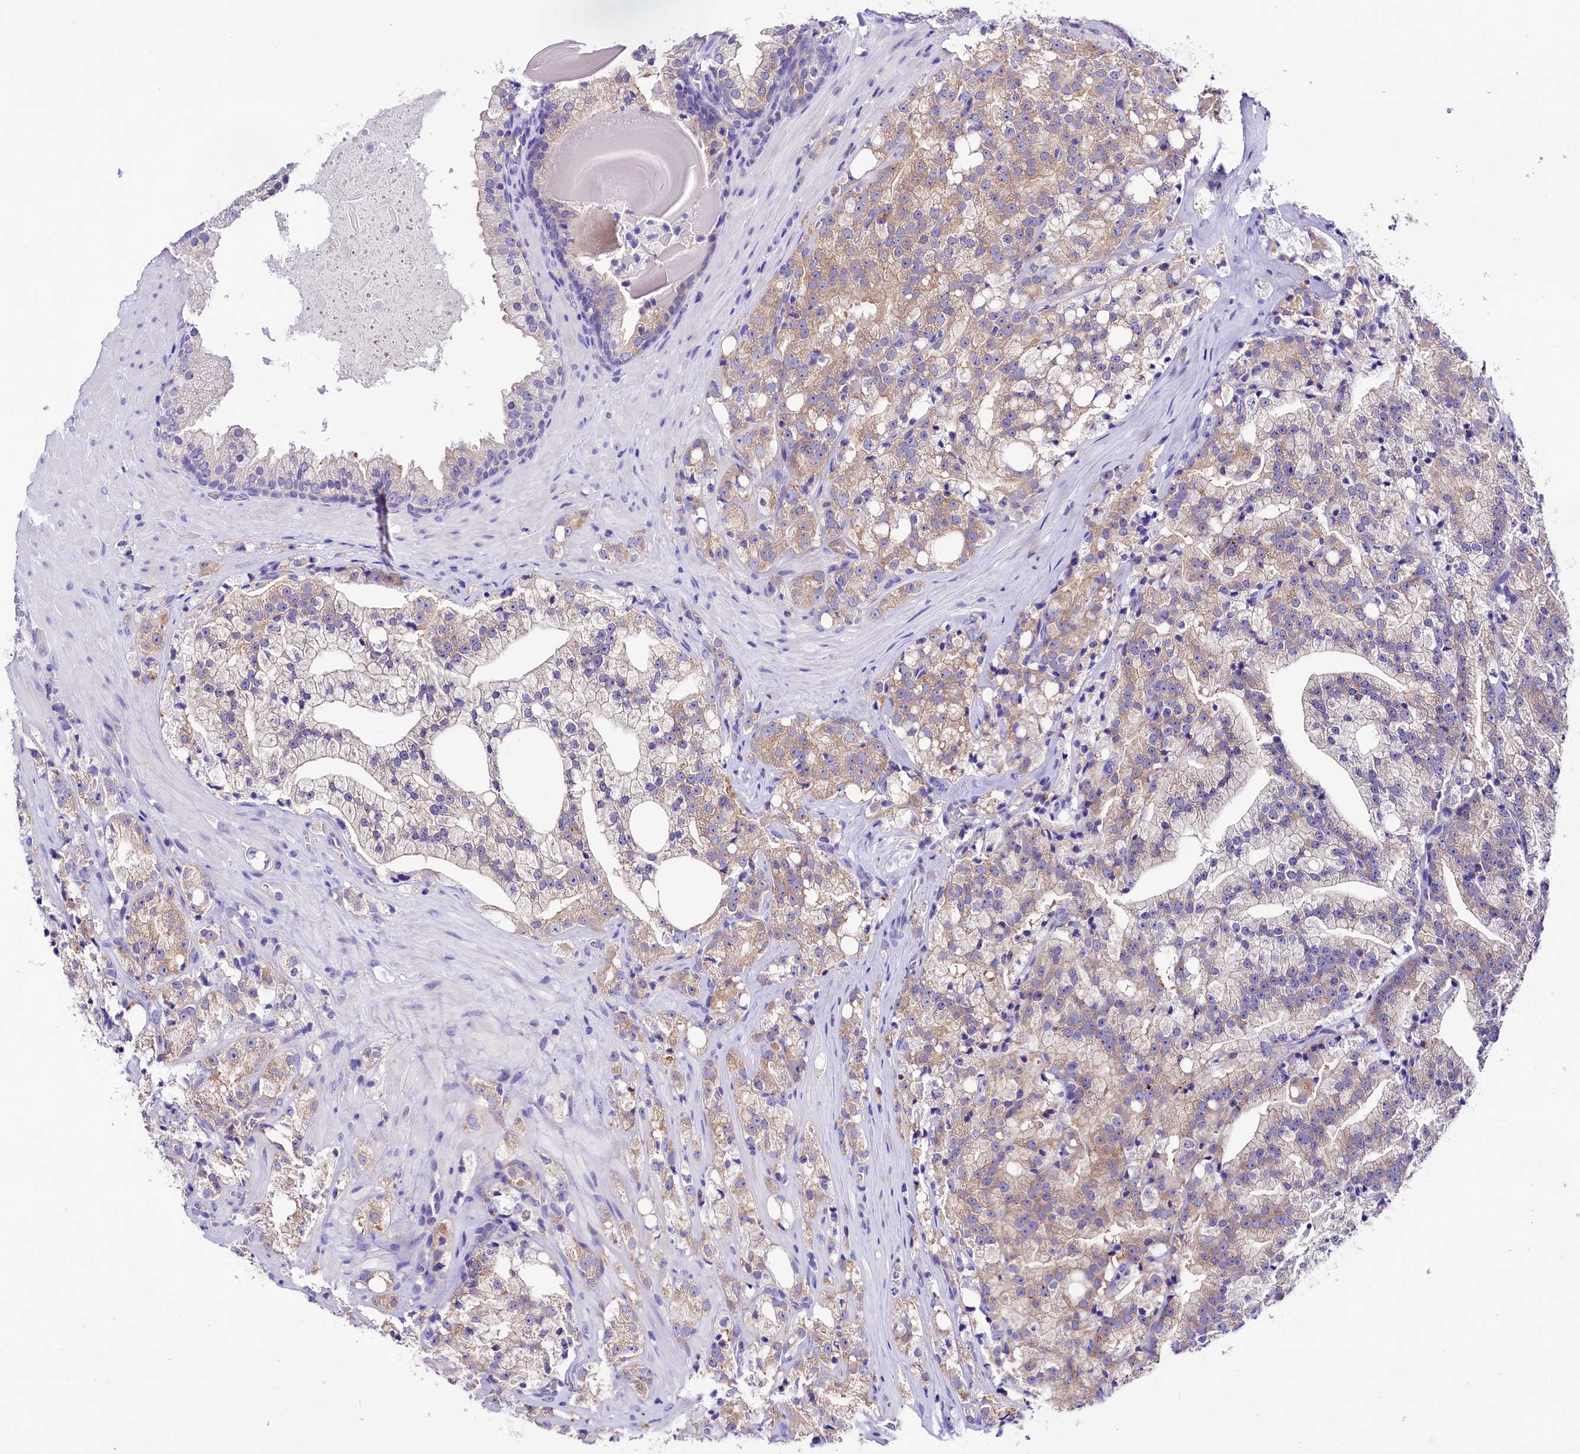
{"staining": {"intensity": "weak", "quantity": "25%-75%", "location": "cytoplasmic/membranous"}, "tissue": "prostate cancer", "cell_type": "Tumor cells", "image_type": "cancer", "snomed": [{"axis": "morphology", "description": "Adenocarcinoma, High grade"}, {"axis": "topography", "description": "Prostate"}], "caption": "Immunohistochemical staining of prostate high-grade adenocarcinoma reveals low levels of weak cytoplasmic/membranous positivity in about 25%-75% of tumor cells.", "gene": "ABHD5", "patient": {"sex": "male", "age": 64}}